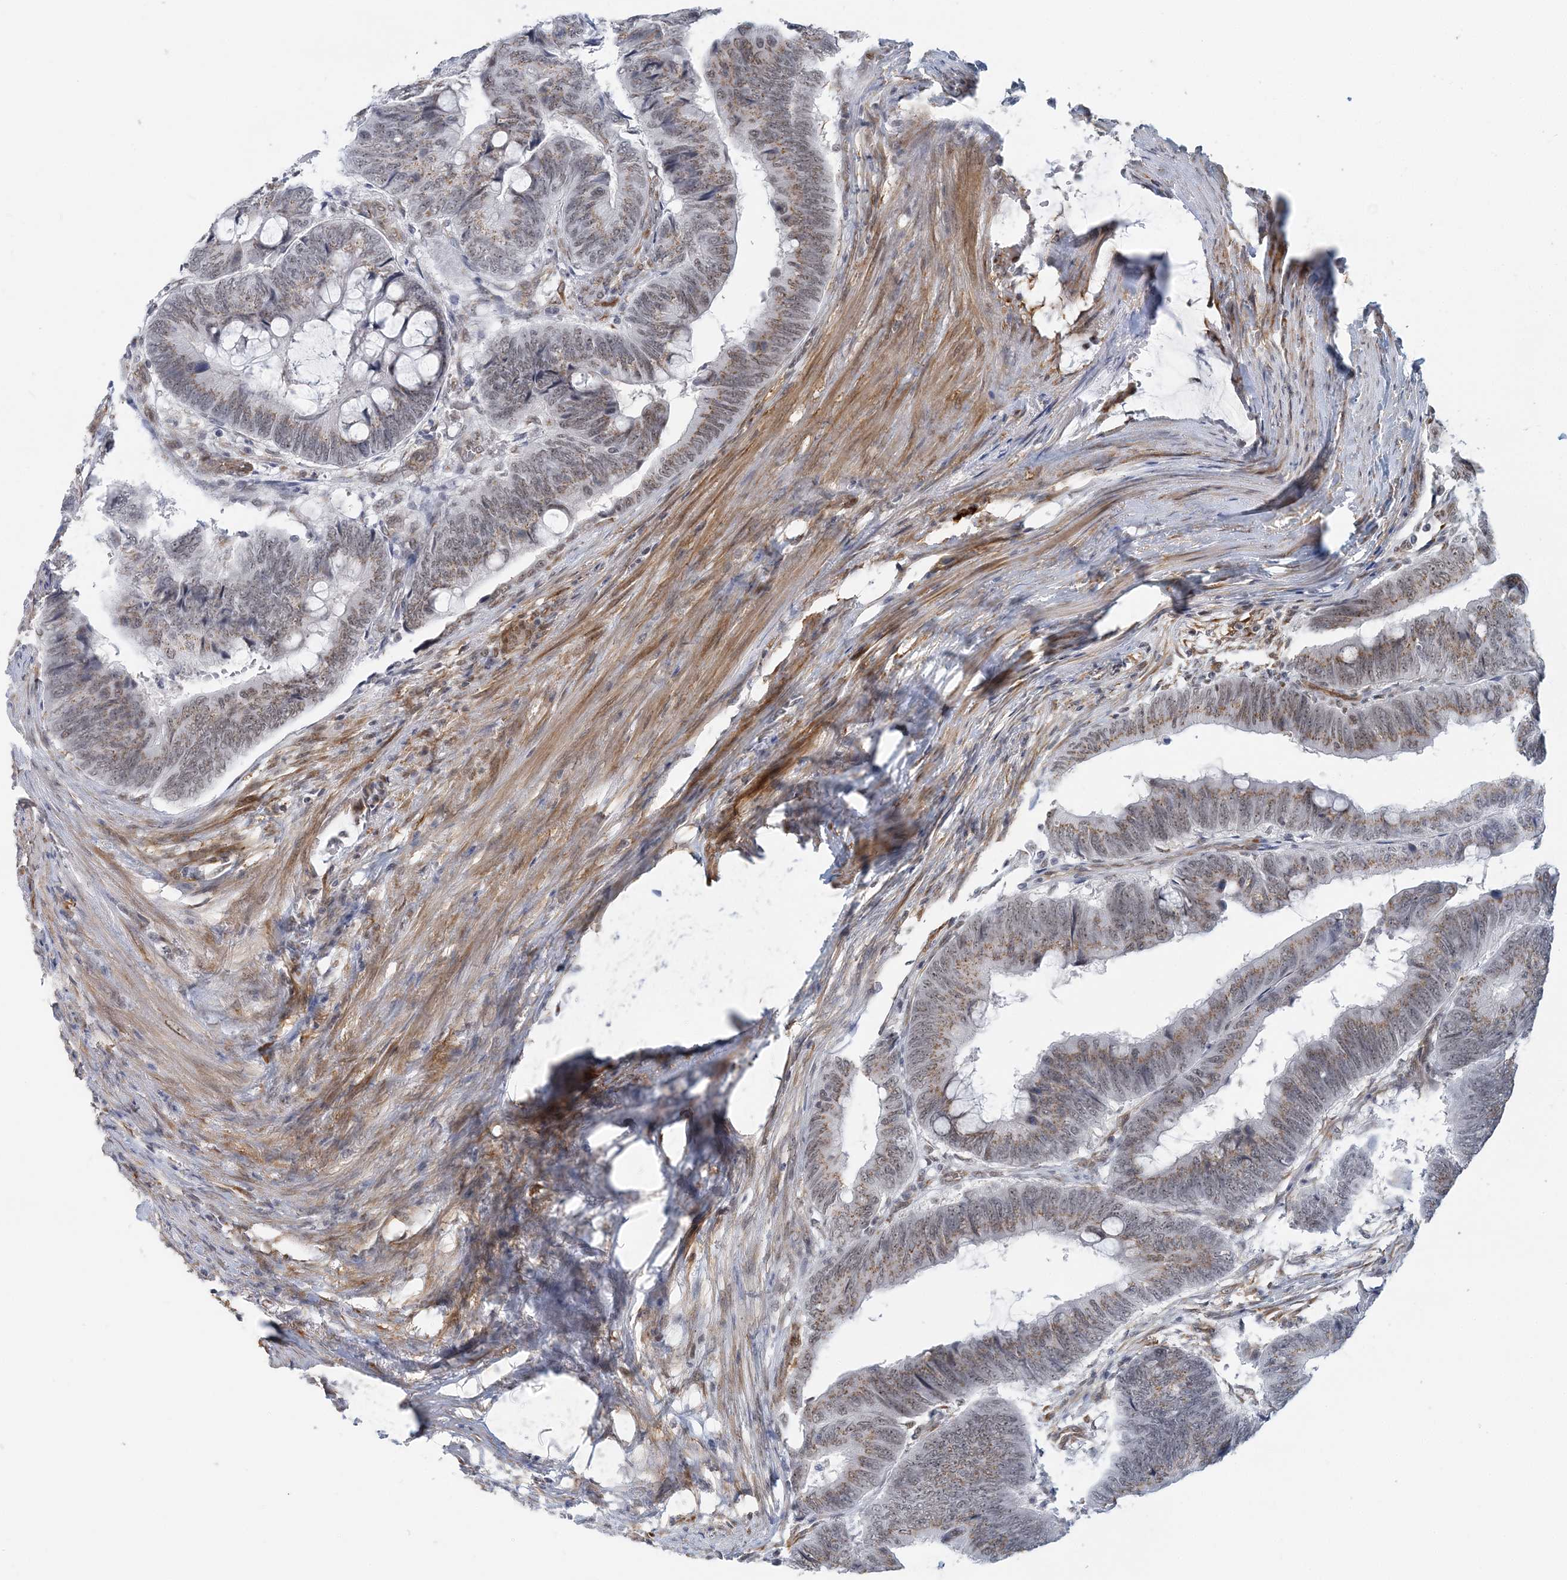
{"staining": {"intensity": "weak", "quantity": "25%-75%", "location": "cytoplasmic/membranous,nuclear"}, "tissue": "colorectal cancer", "cell_type": "Tumor cells", "image_type": "cancer", "snomed": [{"axis": "morphology", "description": "Normal tissue, NOS"}, {"axis": "morphology", "description": "Adenocarcinoma, NOS"}, {"axis": "topography", "description": "Rectum"}, {"axis": "topography", "description": "Peripheral nerve tissue"}], "caption": "Immunohistochemical staining of human colorectal adenocarcinoma reveals low levels of weak cytoplasmic/membranous and nuclear staining in about 25%-75% of tumor cells.", "gene": "PLRG1", "patient": {"sex": "male", "age": 92}}